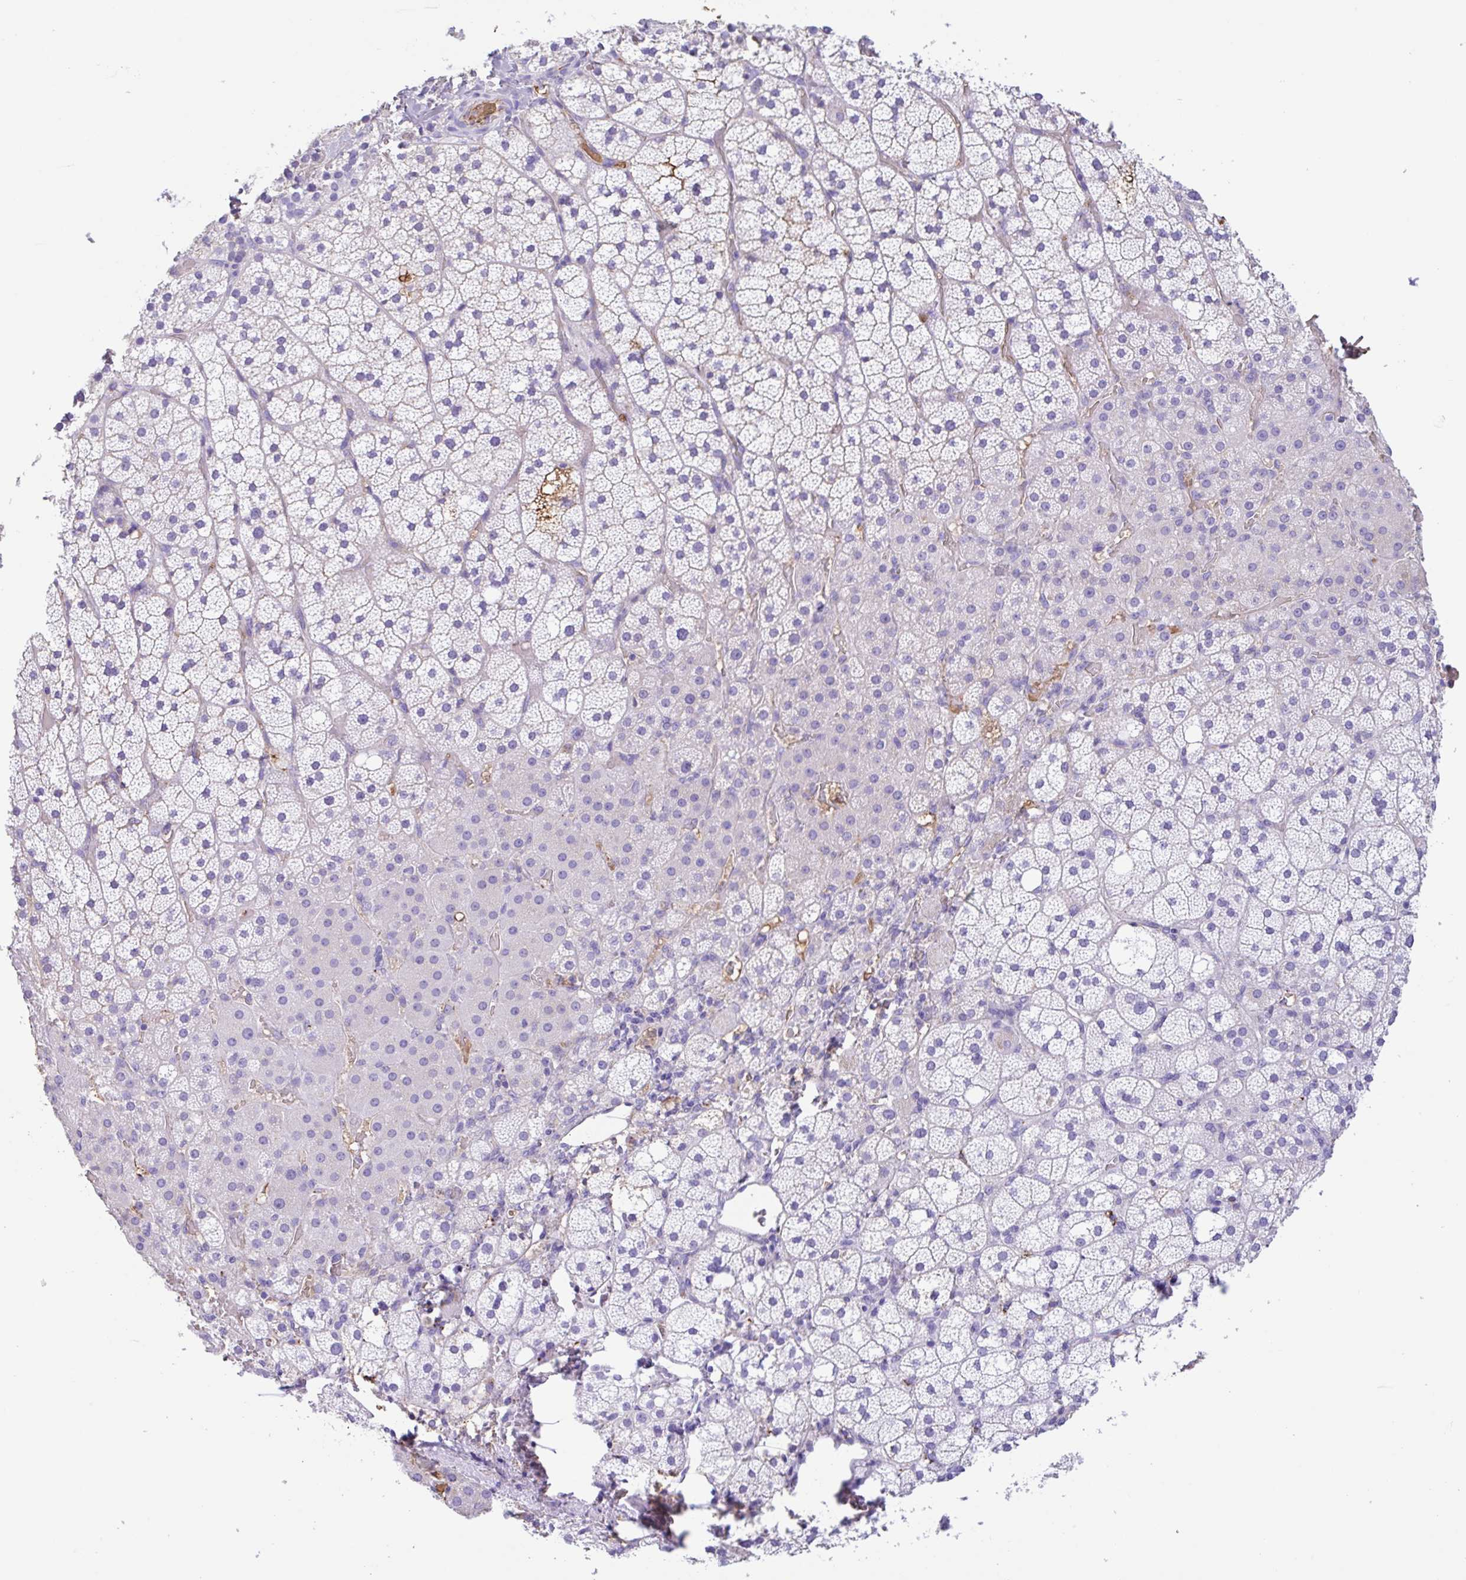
{"staining": {"intensity": "negative", "quantity": "none", "location": "none"}, "tissue": "adrenal gland", "cell_type": "Glandular cells", "image_type": "normal", "snomed": [{"axis": "morphology", "description": "Normal tissue, NOS"}, {"axis": "topography", "description": "Adrenal gland"}], "caption": "There is no significant expression in glandular cells of adrenal gland. The staining is performed using DAB (3,3'-diaminobenzidine) brown chromogen with nuclei counter-stained in using hematoxylin.", "gene": "HOXC12", "patient": {"sex": "male", "age": 53}}